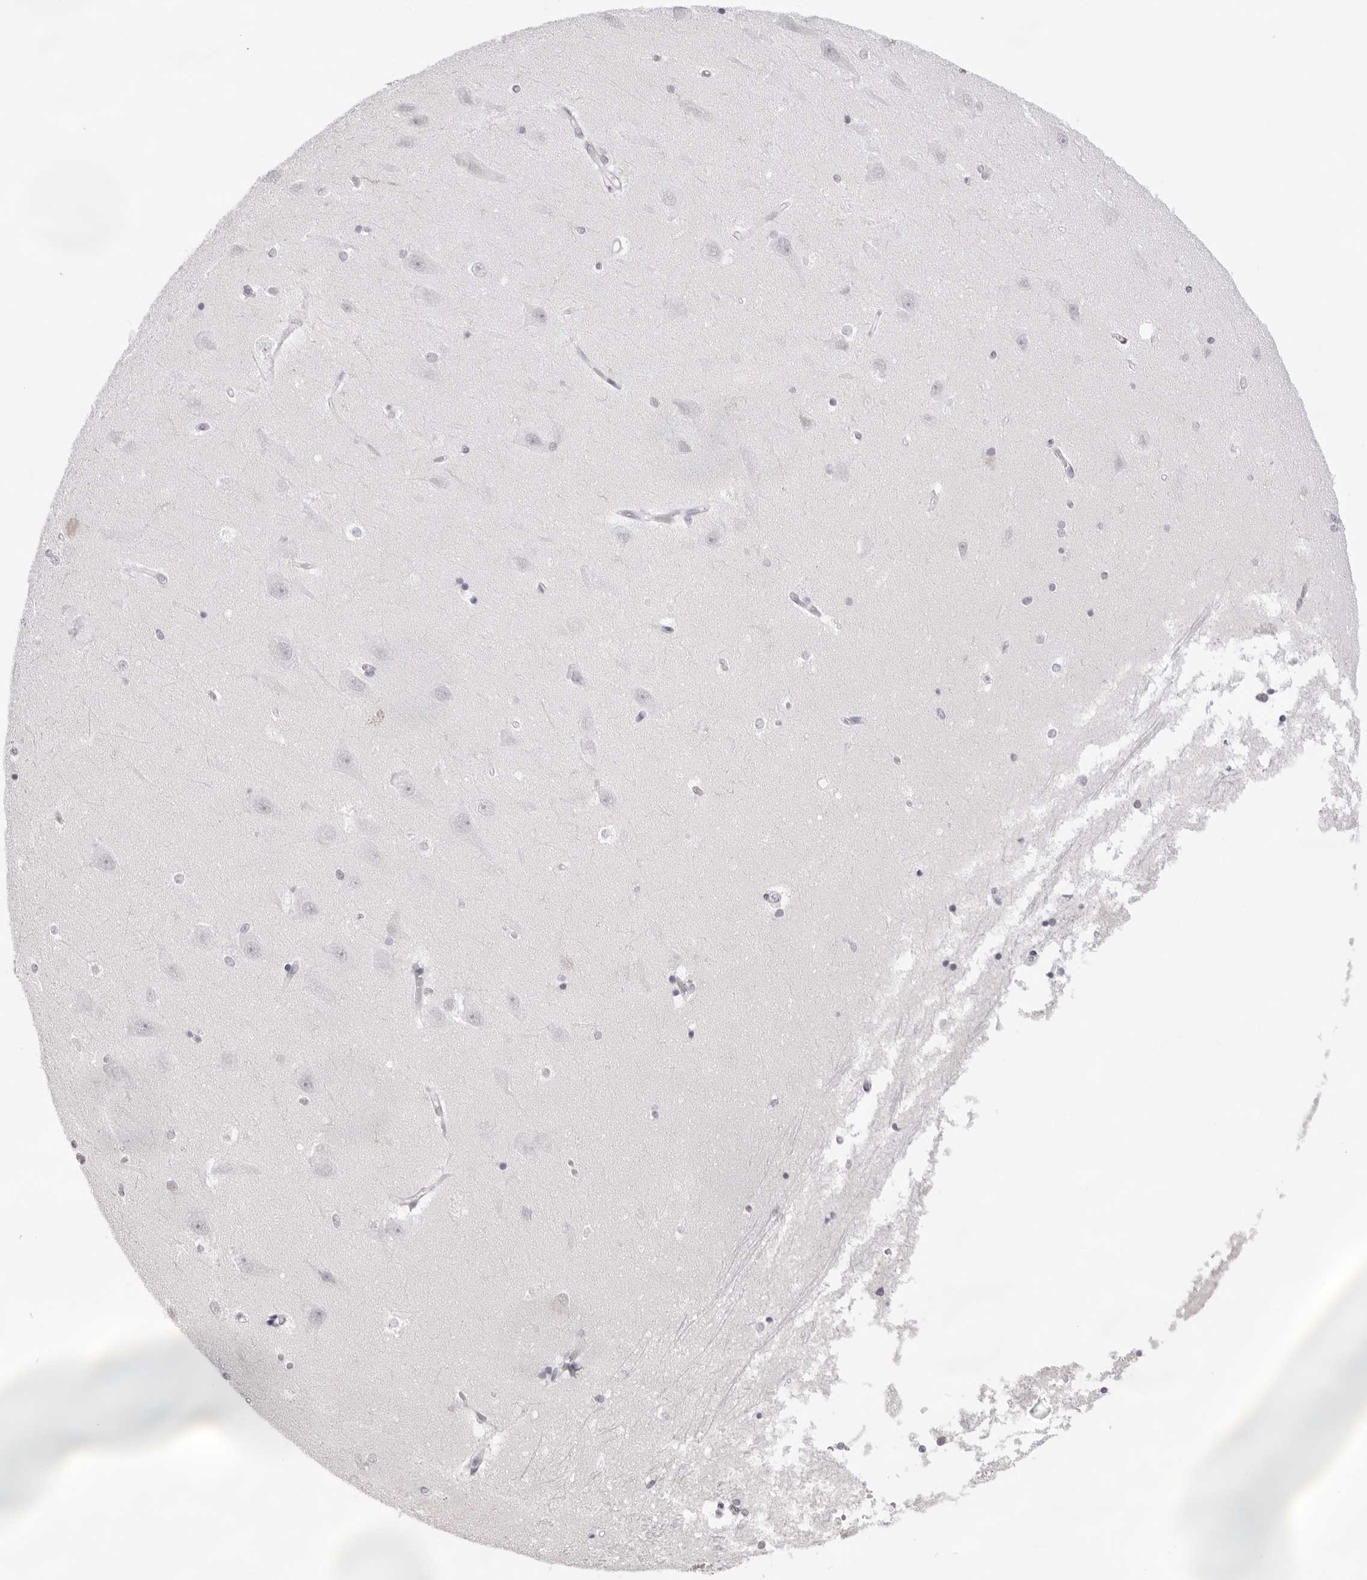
{"staining": {"intensity": "negative", "quantity": "none", "location": "none"}, "tissue": "hippocampus", "cell_type": "Glial cells", "image_type": "normal", "snomed": [{"axis": "morphology", "description": "Normal tissue, NOS"}, {"axis": "topography", "description": "Hippocampus"}], "caption": "Immunohistochemical staining of normal hippocampus displays no significant staining in glial cells. Nuclei are stained in blue.", "gene": "KLK12", "patient": {"sex": "male", "age": 45}}